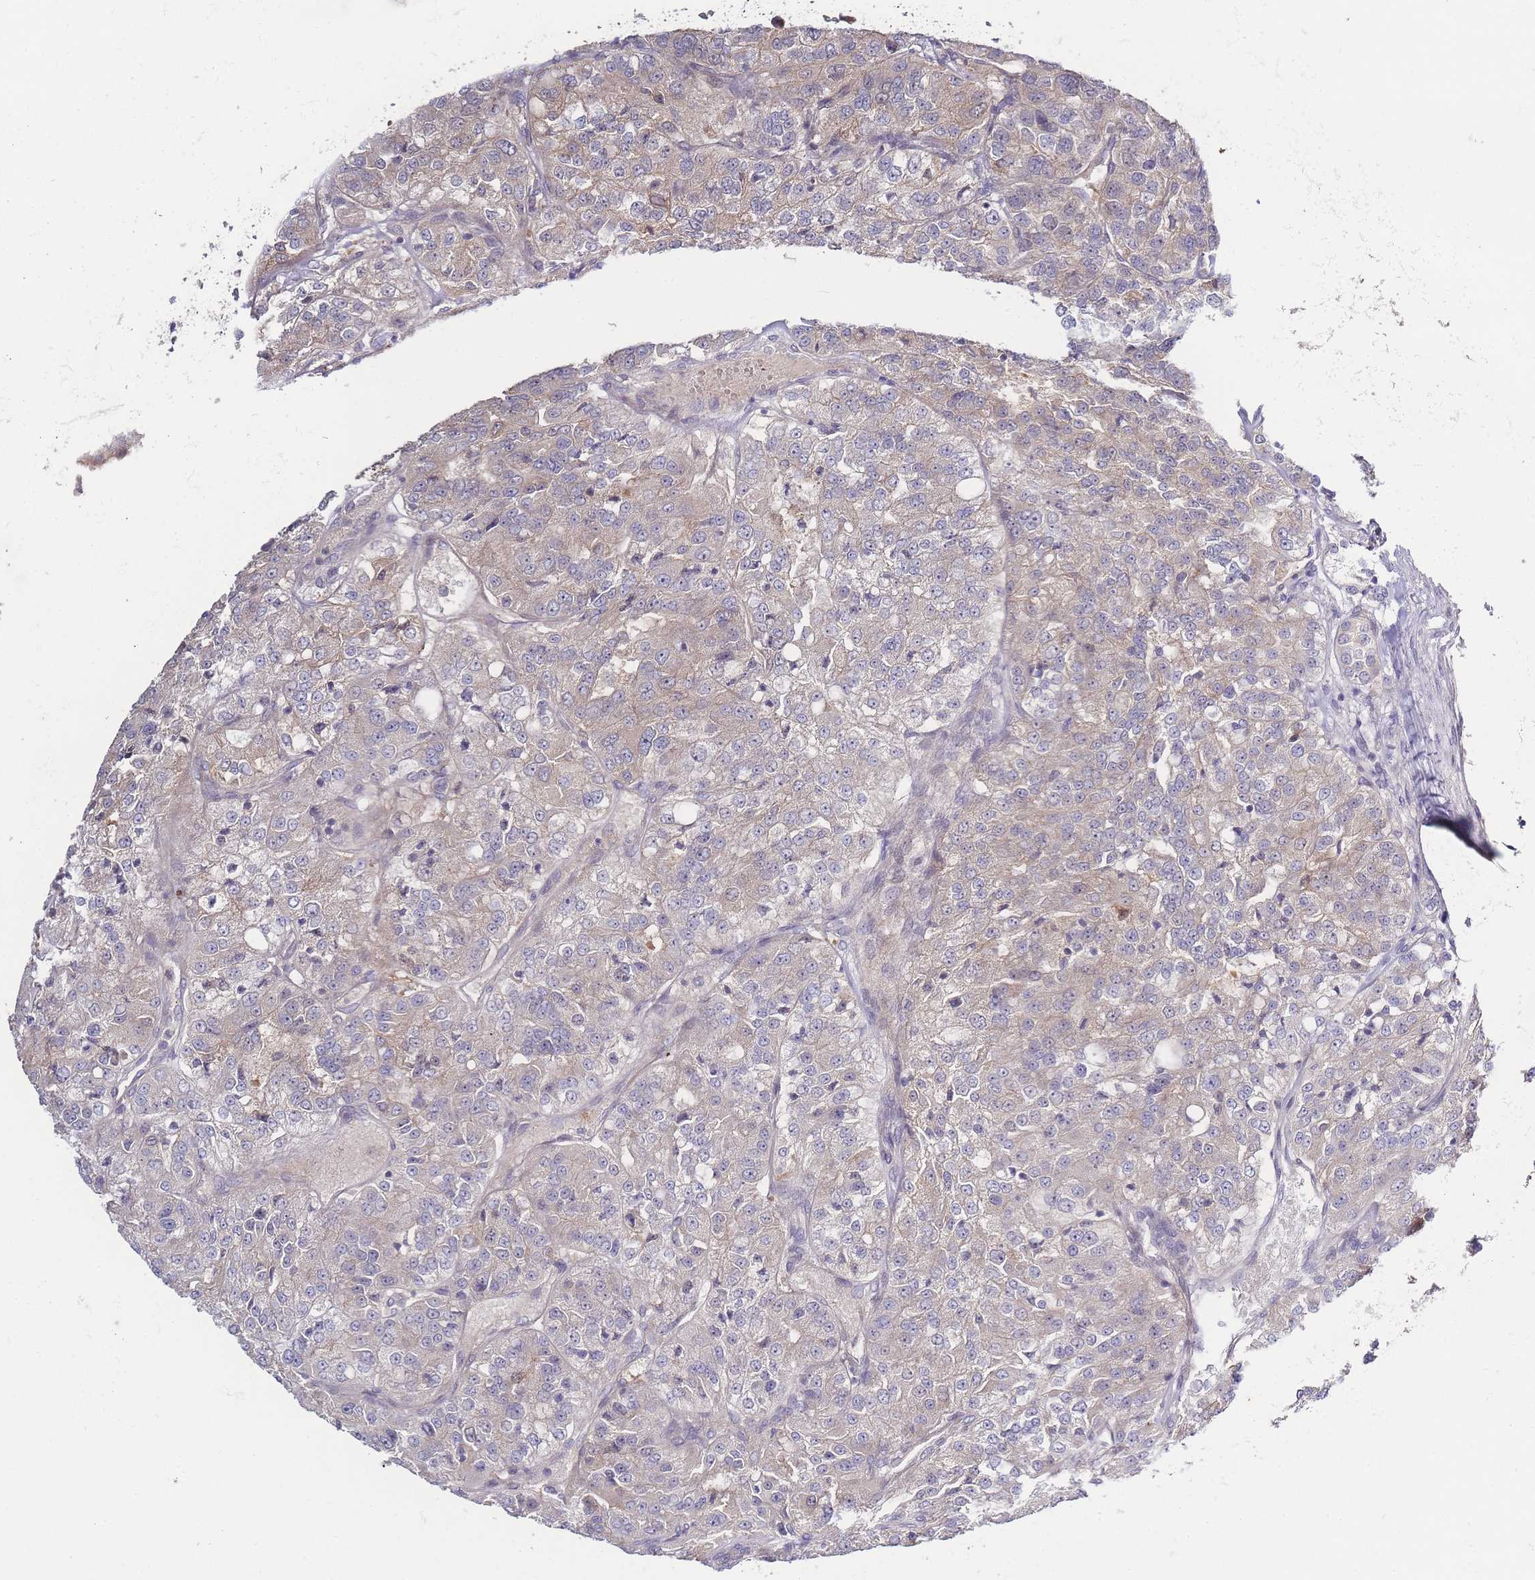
{"staining": {"intensity": "weak", "quantity": "<25%", "location": "cytoplasmic/membranous"}, "tissue": "renal cancer", "cell_type": "Tumor cells", "image_type": "cancer", "snomed": [{"axis": "morphology", "description": "Adenocarcinoma, NOS"}, {"axis": "topography", "description": "Kidney"}], "caption": "This is a image of immunohistochemistry staining of renal cancer (adenocarcinoma), which shows no positivity in tumor cells. The staining is performed using DAB brown chromogen with nuclei counter-stained in using hematoxylin.", "gene": "SPHKAP", "patient": {"sex": "female", "age": 63}}